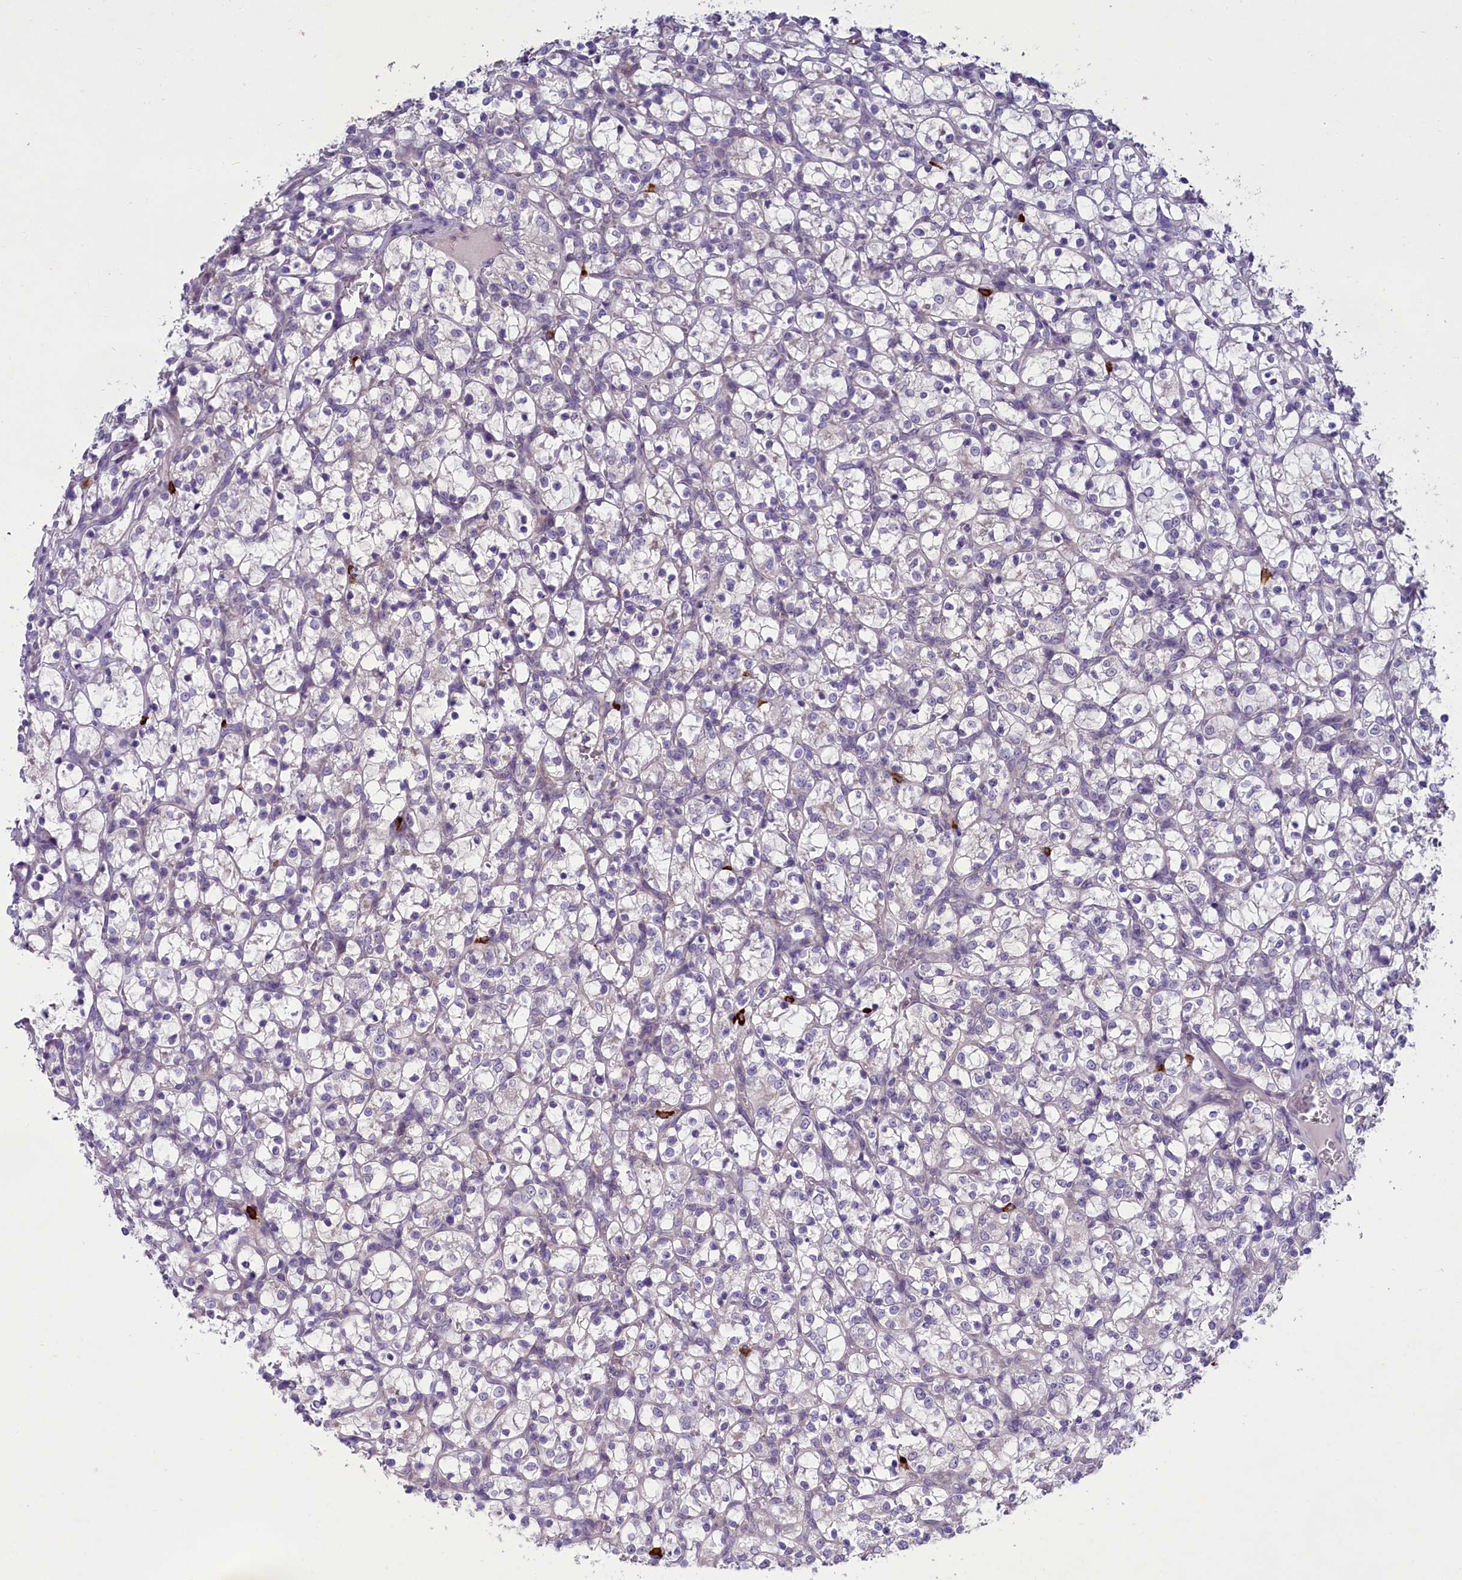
{"staining": {"intensity": "negative", "quantity": "none", "location": "none"}, "tissue": "renal cancer", "cell_type": "Tumor cells", "image_type": "cancer", "snomed": [{"axis": "morphology", "description": "Adenocarcinoma, NOS"}, {"axis": "topography", "description": "Kidney"}], "caption": "Tumor cells are negative for brown protein staining in renal adenocarcinoma. (Brightfield microscopy of DAB (3,3'-diaminobenzidine) IHC at high magnification).", "gene": "ENPP6", "patient": {"sex": "female", "age": 69}}